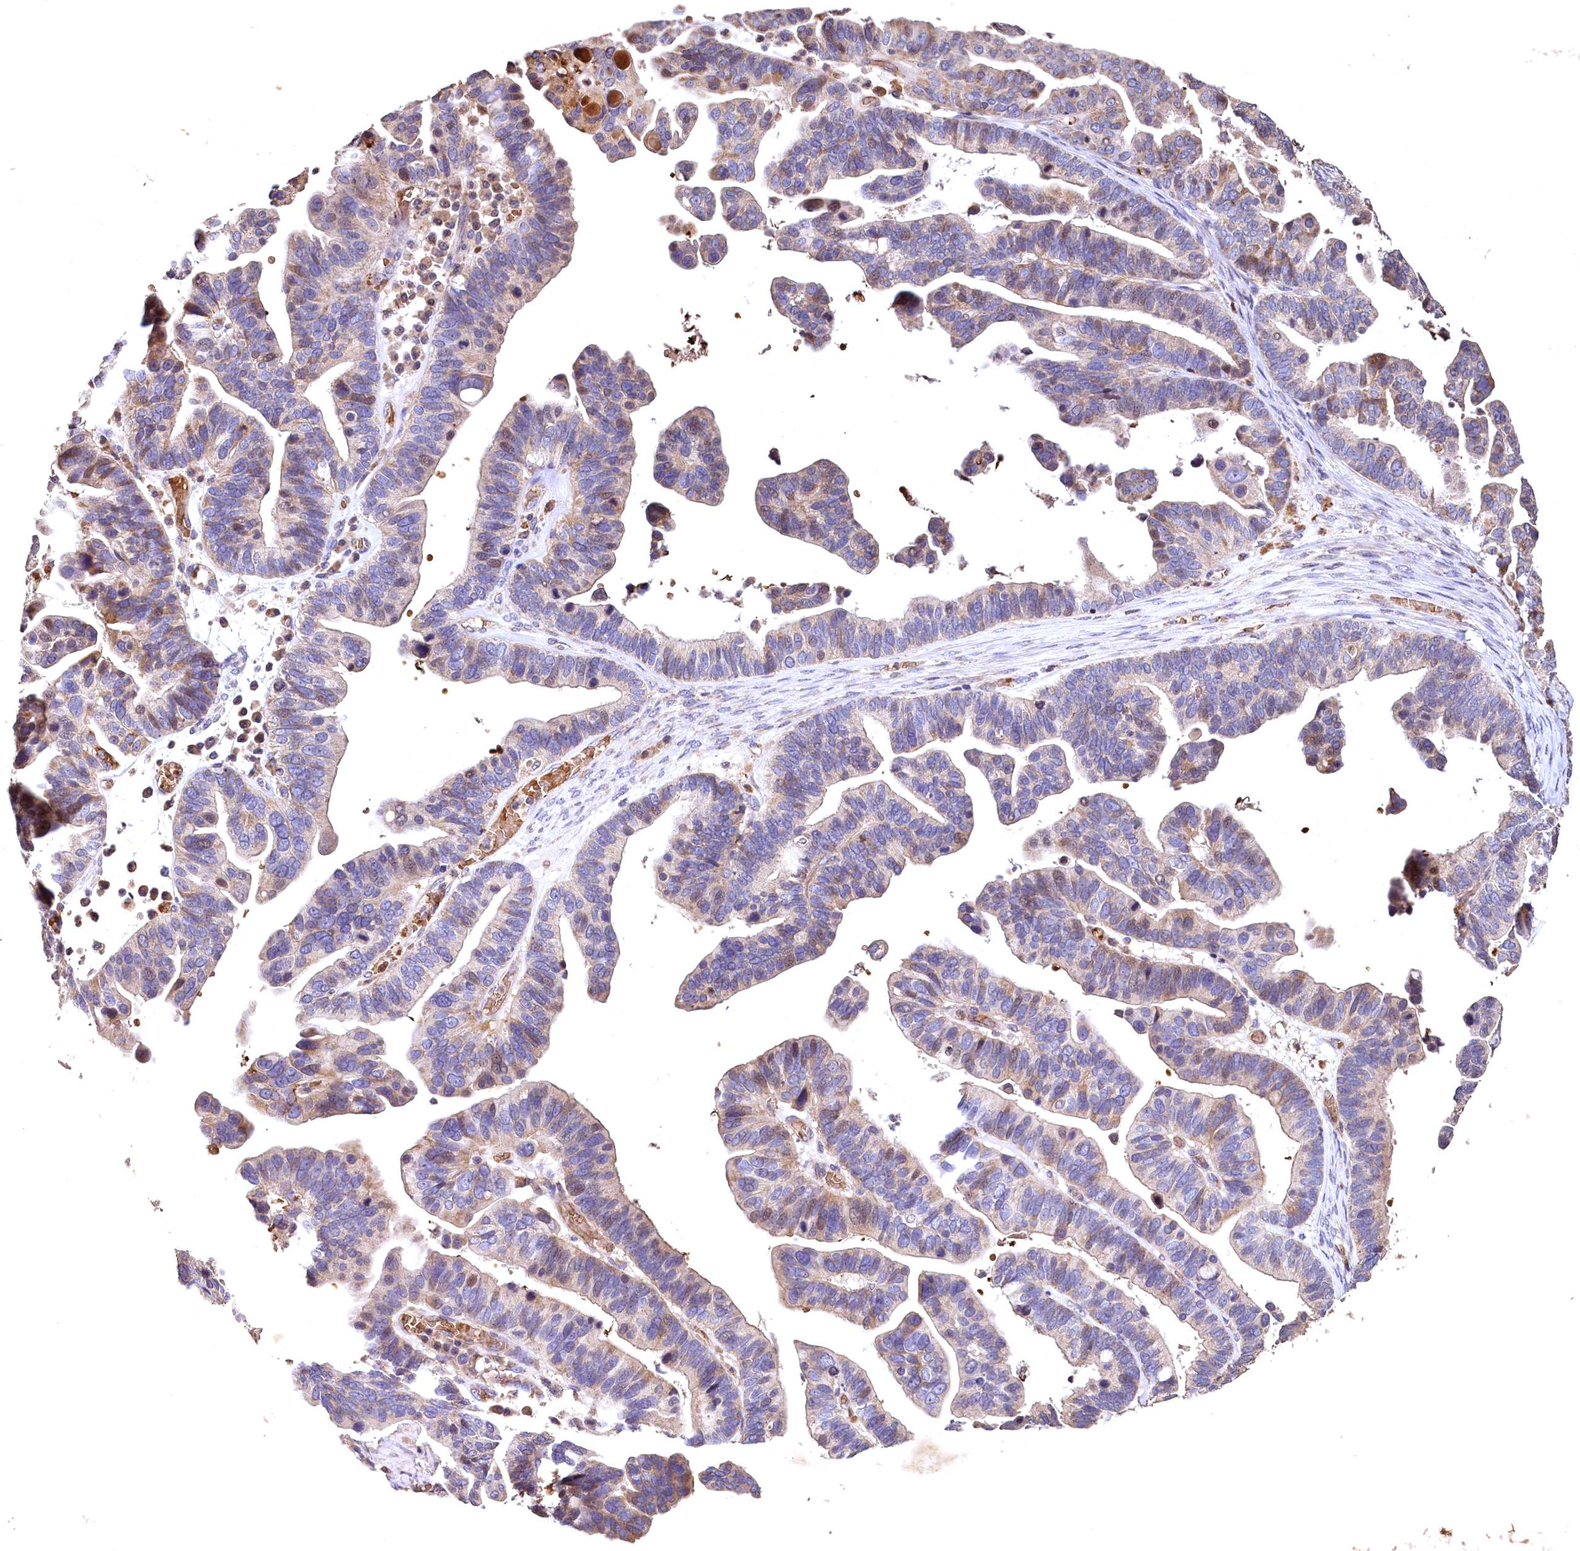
{"staining": {"intensity": "moderate", "quantity": "25%-75%", "location": "cytoplasmic/membranous"}, "tissue": "ovarian cancer", "cell_type": "Tumor cells", "image_type": "cancer", "snomed": [{"axis": "morphology", "description": "Cystadenocarcinoma, serous, NOS"}, {"axis": "topography", "description": "Ovary"}], "caption": "DAB immunohistochemical staining of human ovarian serous cystadenocarcinoma reveals moderate cytoplasmic/membranous protein staining in approximately 25%-75% of tumor cells.", "gene": "SPTA1", "patient": {"sex": "female", "age": 56}}